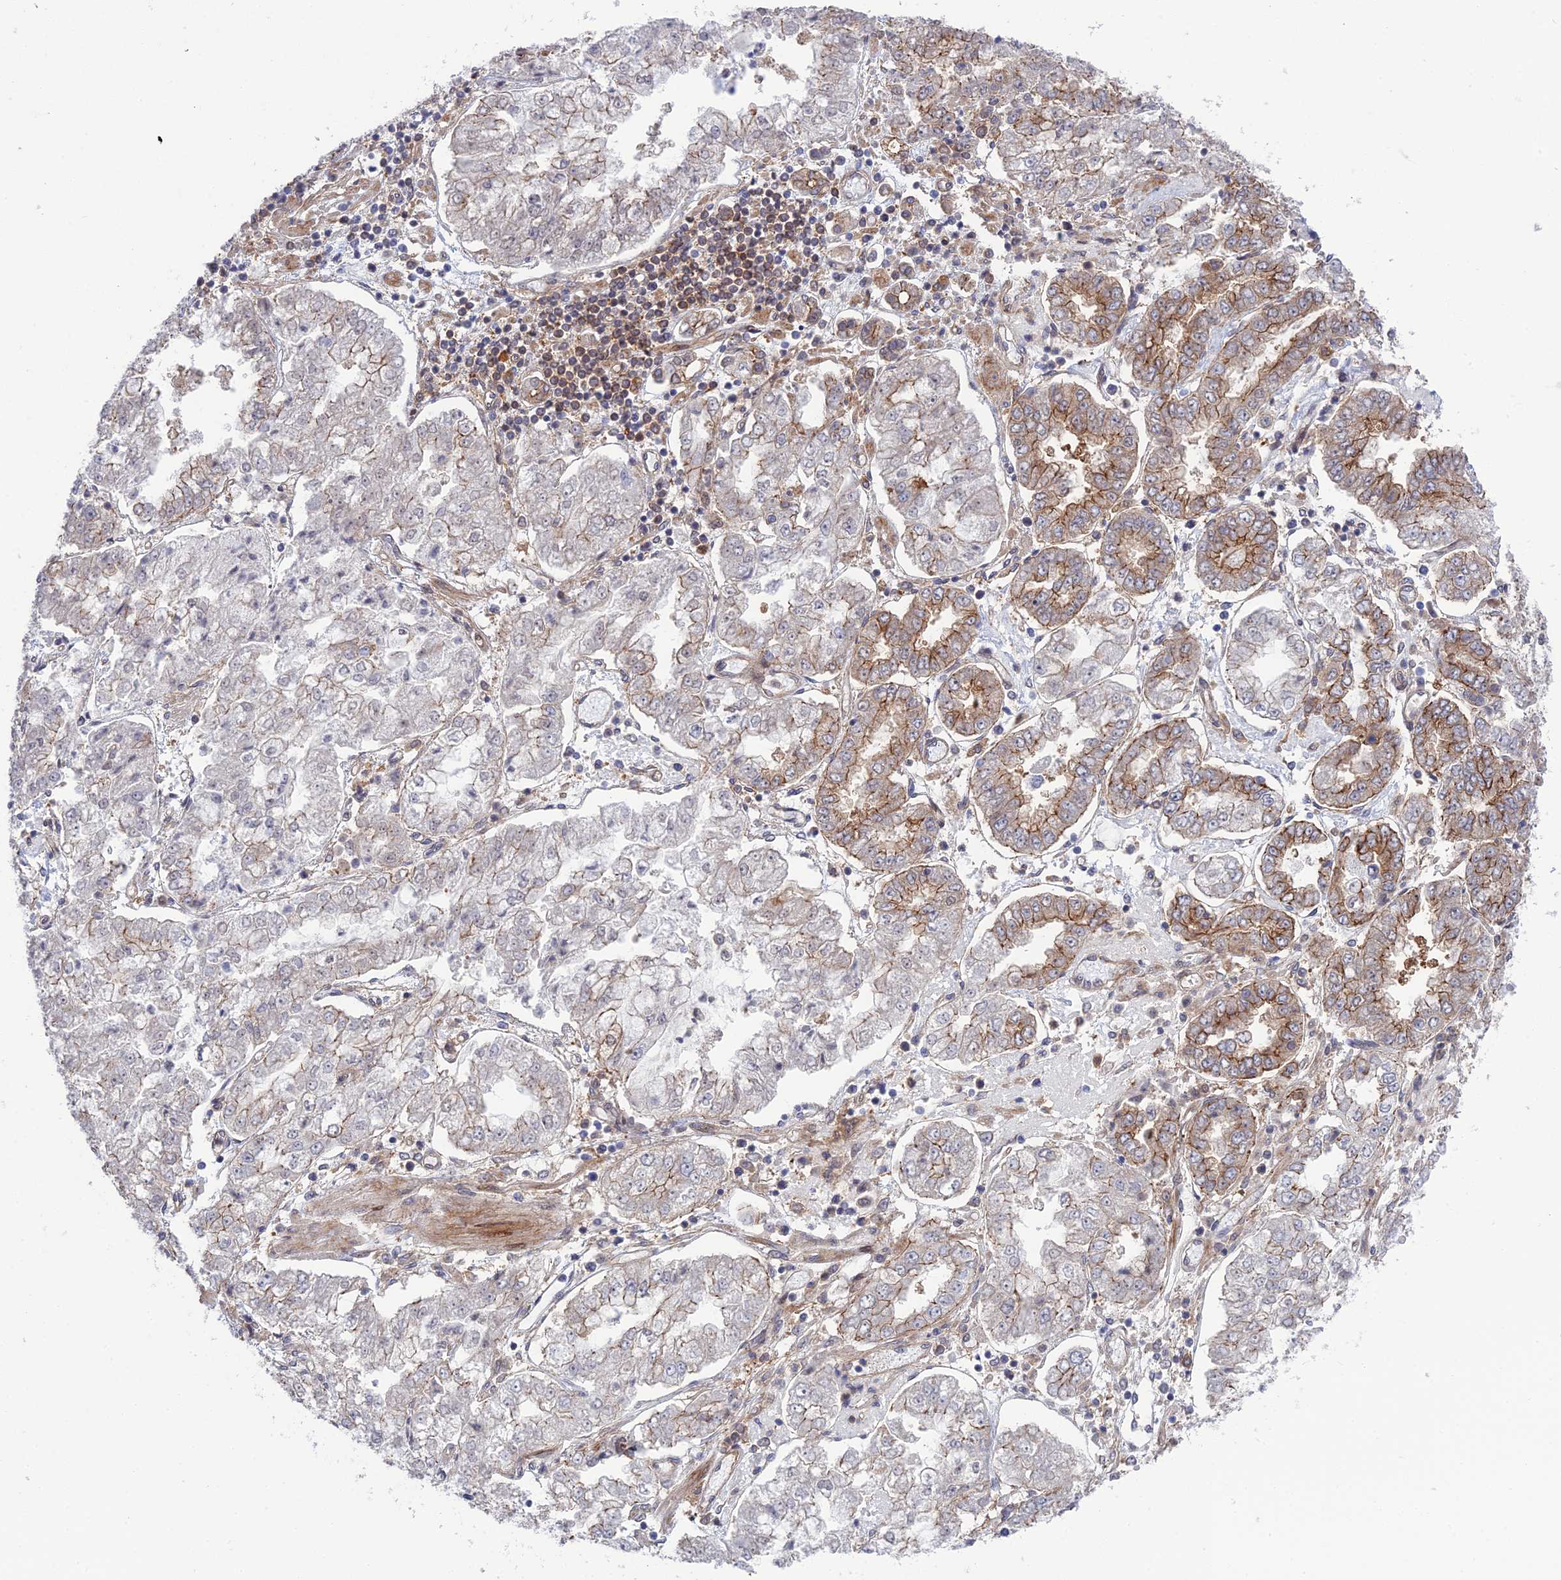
{"staining": {"intensity": "moderate", "quantity": "<25%", "location": "cytoplasmic/membranous"}, "tissue": "stomach cancer", "cell_type": "Tumor cells", "image_type": "cancer", "snomed": [{"axis": "morphology", "description": "Adenocarcinoma, NOS"}, {"axis": "topography", "description": "Stomach"}], "caption": "Immunohistochemical staining of human stomach adenocarcinoma displays moderate cytoplasmic/membranous protein positivity in approximately <25% of tumor cells.", "gene": "ABHD1", "patient": {"sex": "male", "age": 76}}